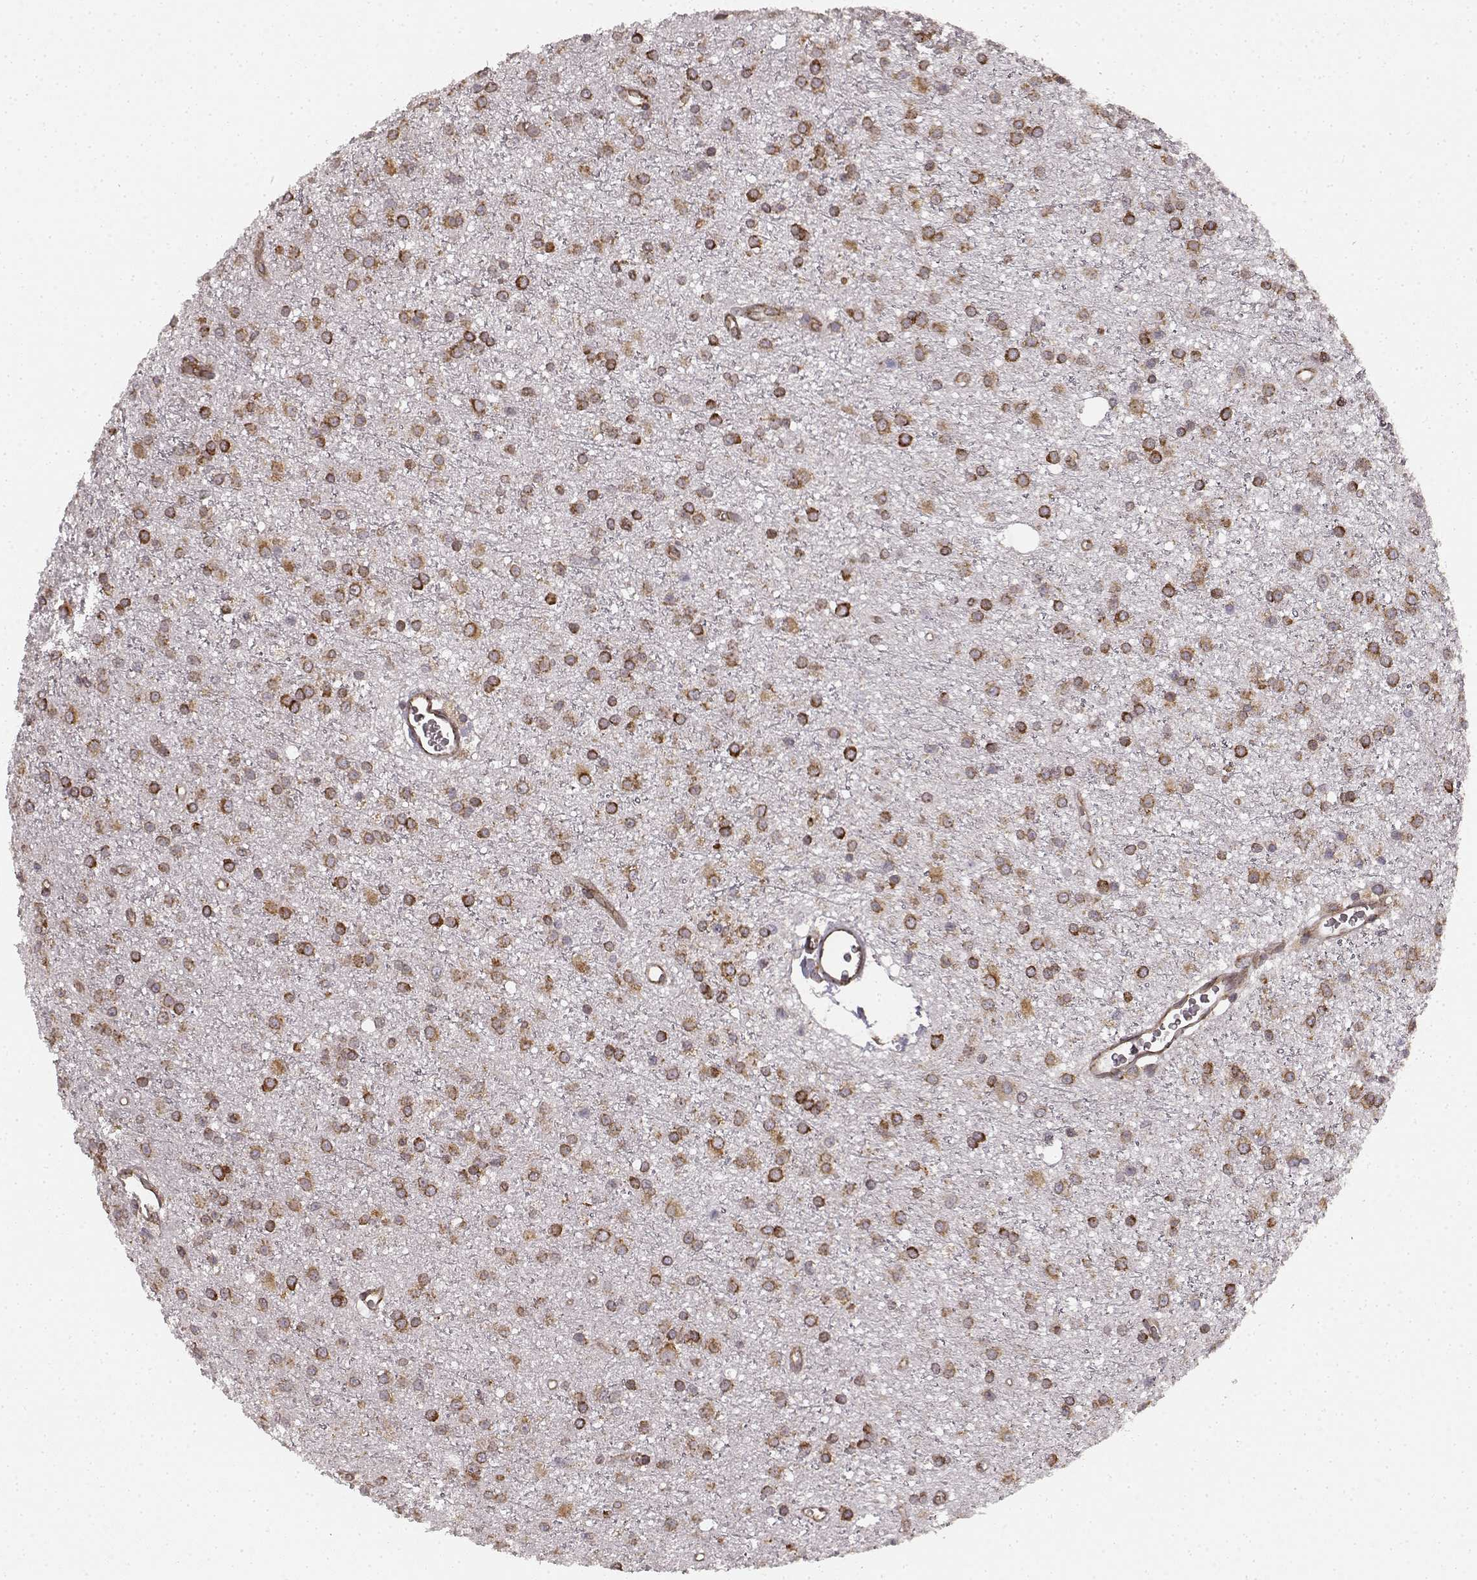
{"staining": {"intensity": "strong", "quantity": "25%-75%", "location": "cytoplasmic/membranous"}, "tissue": "glioma", "cell_type": "Tumor cells", "image_type": "cancer", "snomed": [{"axis": "morphology", "description": "Glioma, malignant, Low grade"}, {"axis": "topography", "description": "Brain"}], "caption": "Malignant low-grade glioma was stained to show a protein in brown. There is high levels of strong cytoplasmic/membranous expression in about 25%-75% of tumor cells.", "gene": "TMEM14A", "patient": {"sex": "male", "age": 27}}